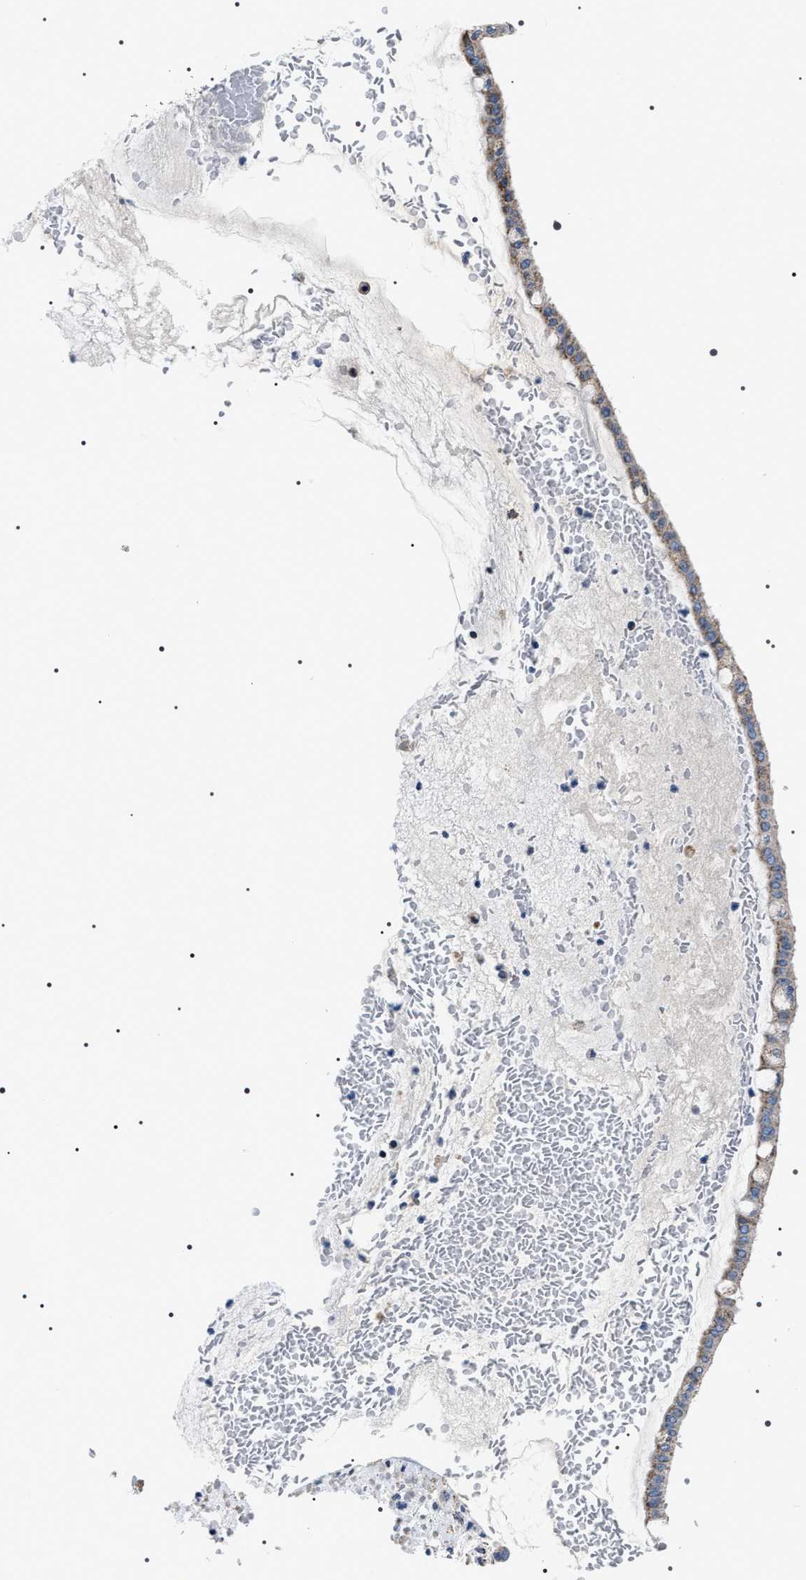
{"staining": {"intensity": "weak", "quantity": "25%-75%", "location": "cytoplasmic/membranous"}, "tissue": "ovarian cancer", "cell_type": "Tumor cells", "image_type": "cancer", "snomed": [{"axis": "morphology", "description": "Cystadenocarcinoma, mucinous, NOS"}, {"axis": "topography", "description": "Ovary"}], "caption": "Weak cytoplasmic/membranous staining for a protein is seen in about 25%-75% of tumor cells of ovarian cancer (mucinous cystadenocarcinoma) using immunohistochemistry.", "gene": "NTMT1", "patient": {"sex": "female", "age": 73}}